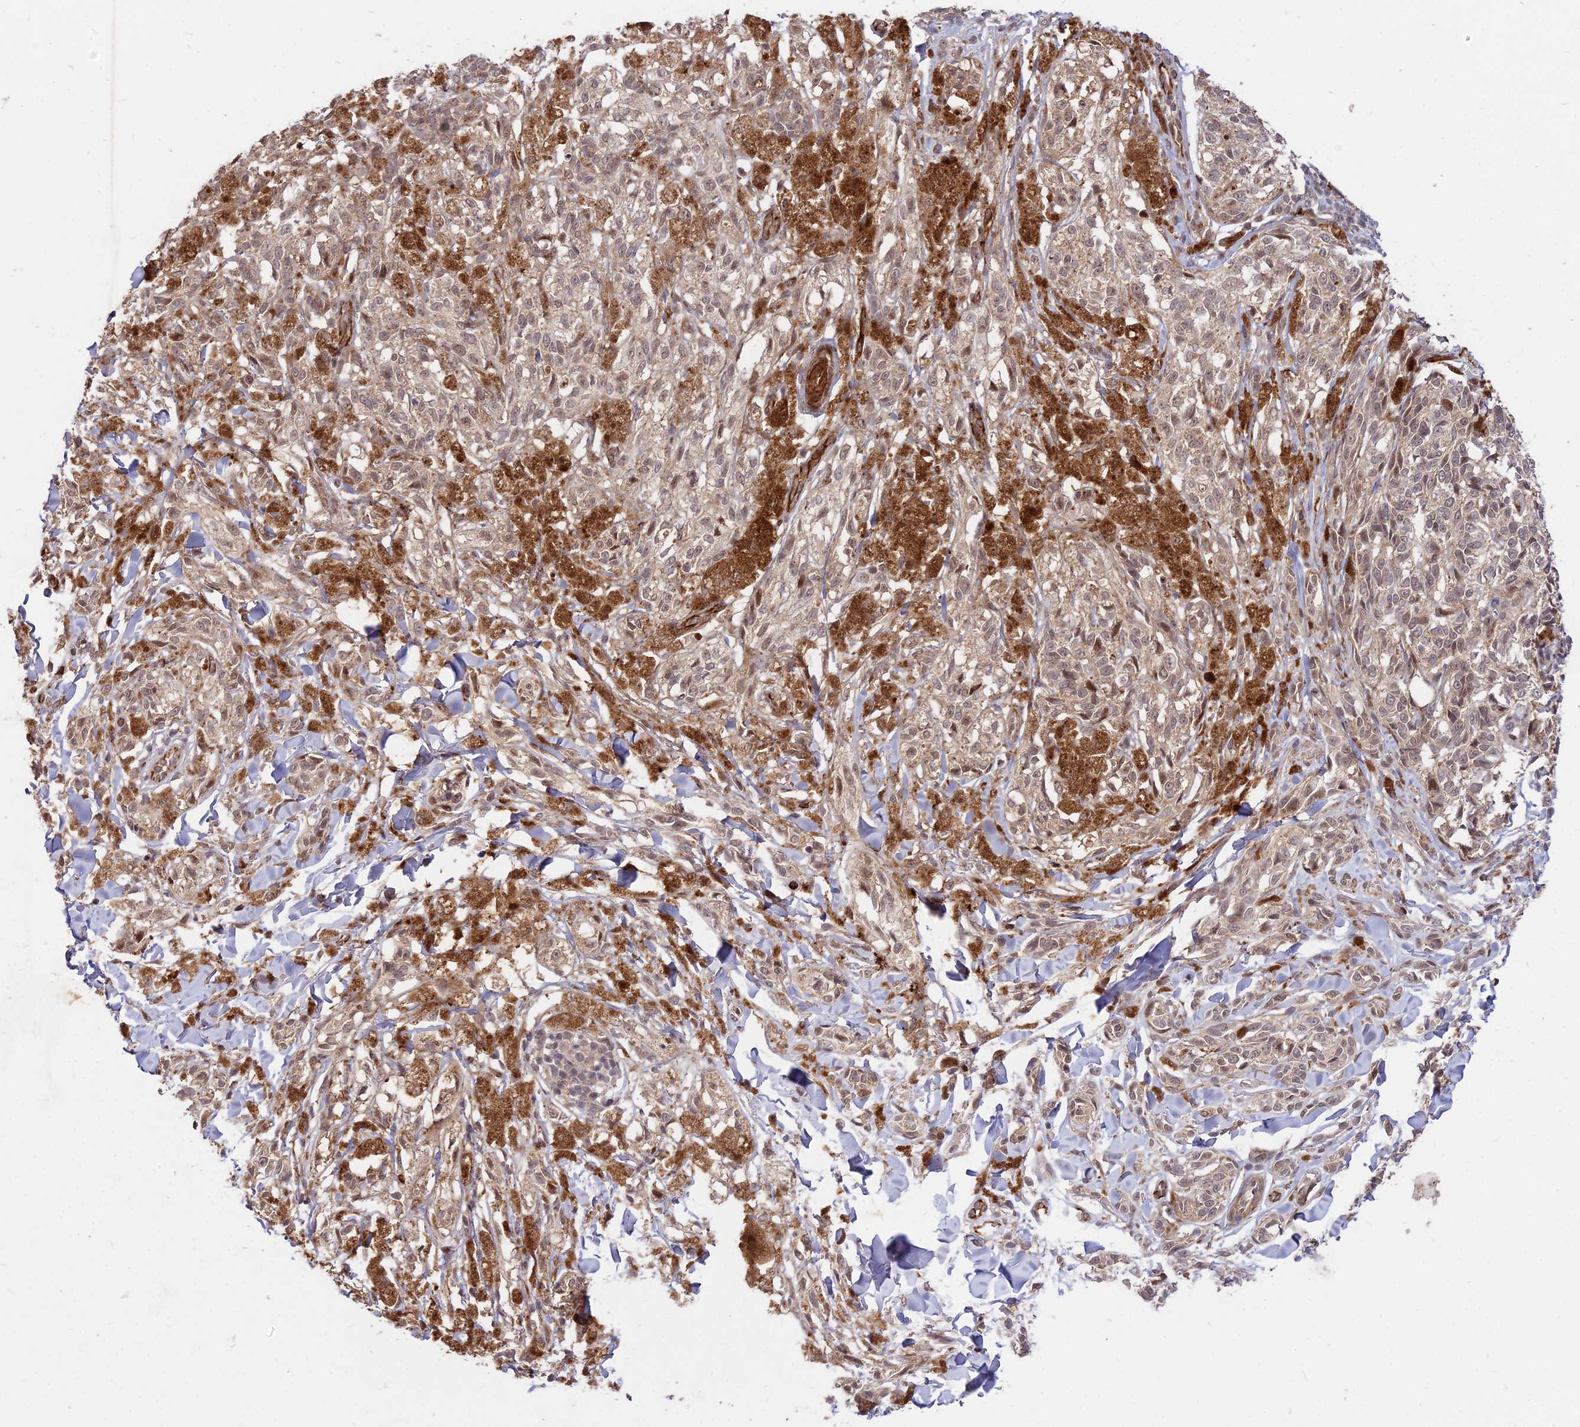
{"staining": {"intensity": "weak", "quantity": ">75%", "location": "nuclear"}, "tissue": "melanoma", "cell_type": "Tumor cells", "image_type": "cancer", "snomed": [{"axis": "morphology", "description": "Malignant melanoma, NOS"}, {"axis": "topography", "description": "Skin of upper extremity"}], "caption": "An image showing weak nuclear positivity in about >75% of tumor cells in melanoma, as visualized by brown immunohistochemical staining.", "gene": "ZNF85", "patient": {"sex": "male", "age": 40}}